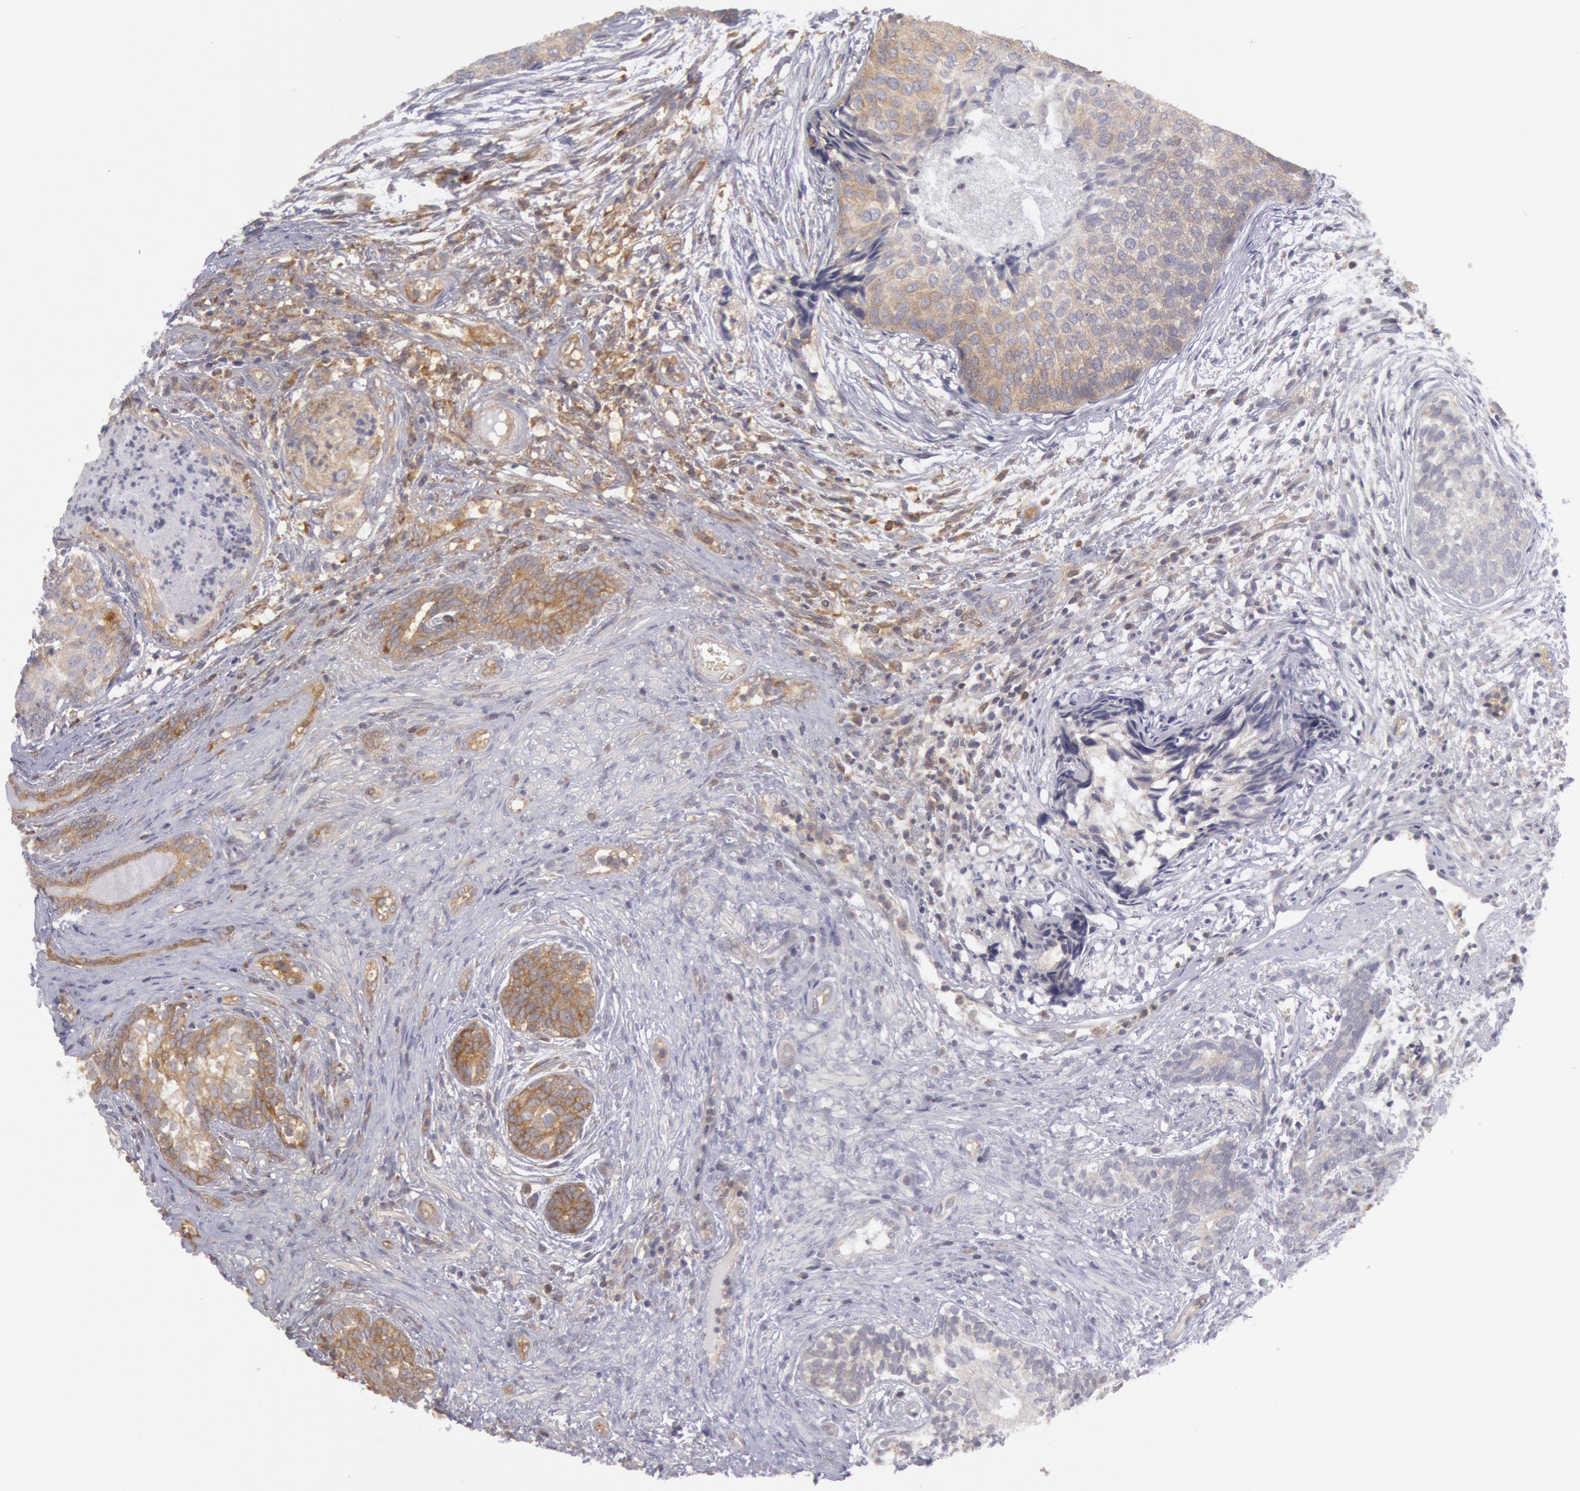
{"staining": {"intensity": "weak", "quantity": ">75%", "location": "cytoplasmic/membranous"}, "tissue": "urothelial cancer", "cell_type": "Tumor cells", "image_type": "cancer", "snomed": [{"axis": "morphology", "description": "Urothelial carcinoma, Low grade"}, {"axis": "topography", "description": "Urinary bladder"}], "caption": "This image exhibits urothelial cancer stained with IHC to label a protein in brown. The cytoplasmic/membranous of tumor cells show weak positivity for the protein. Nuclei are counter-stained blue.", "gene": "IKBKB", "patient": {"sex": "male", "age": 84}}